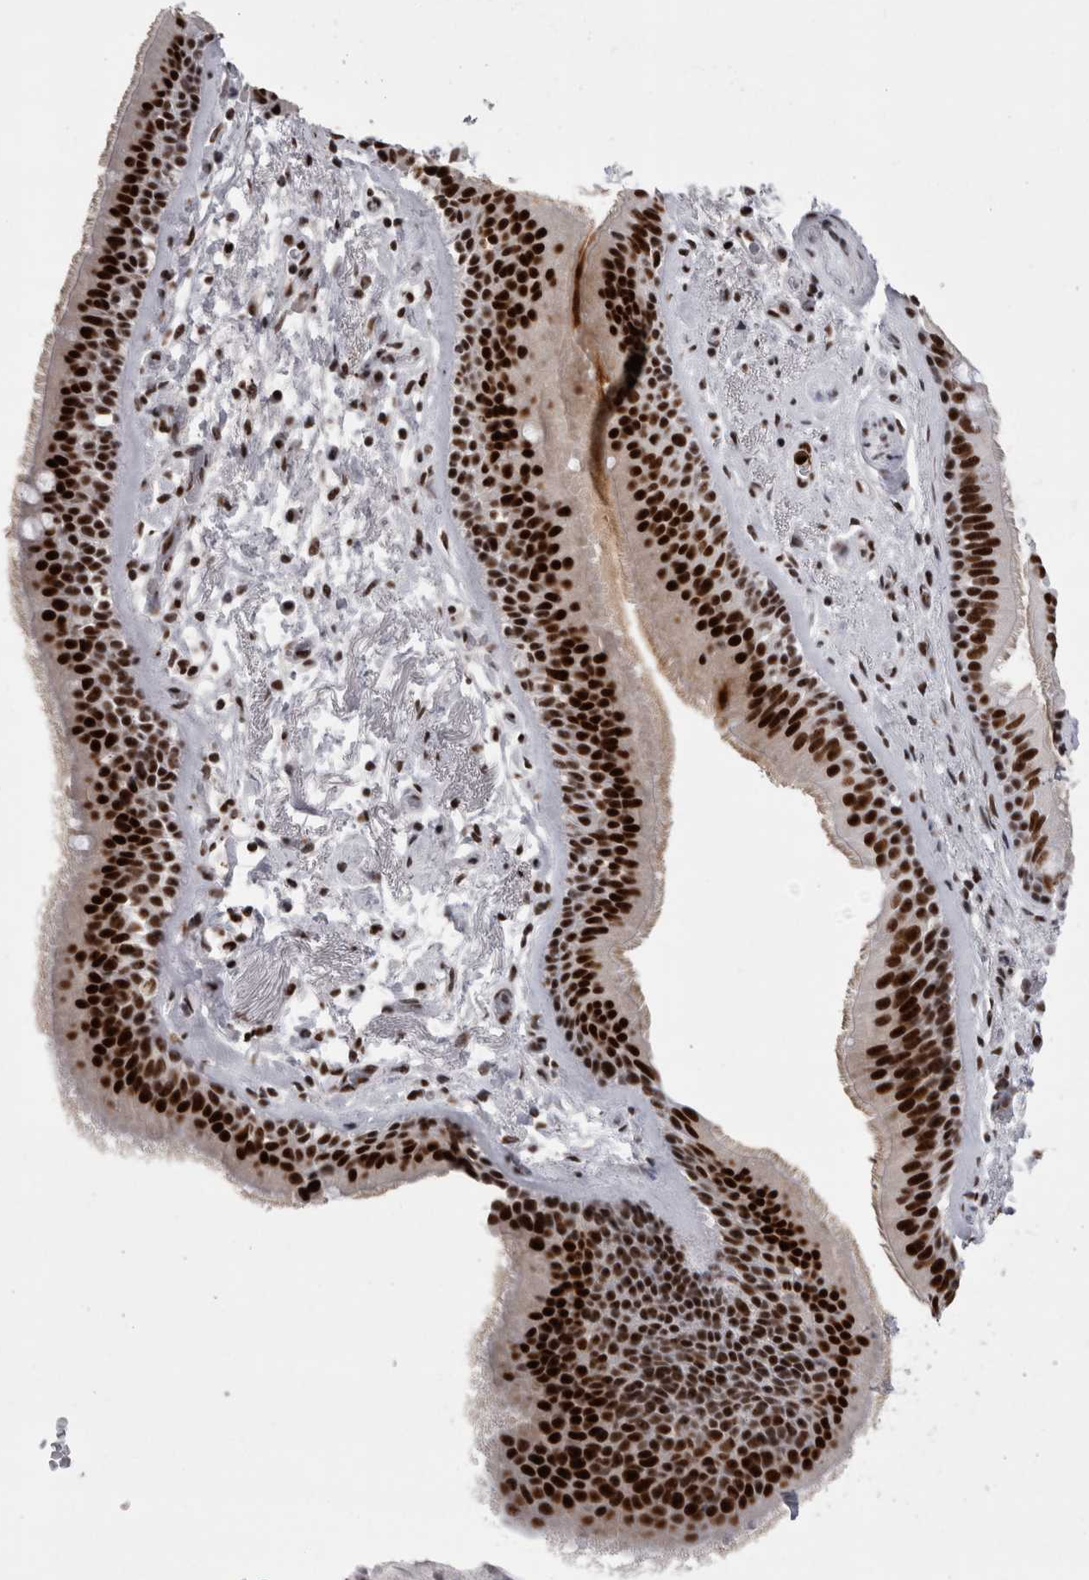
{"staining": {"intensity": "strong", "quantity": ">75%", "location": "nuclear"}, "tissue": "bronchus", "cell_type": "Respiratory epithelial cells", "image_type": "normal", "snomed": [{"axis": "morphology", "description": "Normal tissue, NOS"}, {"axis": "topography", "description": "Cartilage tissue"}], "caption": "Approximately >75% of respiratory epithelial cells in normal human bronchus reveal strong nuclear protein expression as visualized by brown immunohistochemical staining.", "gene": "SNRNP40", "patient": {"sex": "female", "age": 63}}